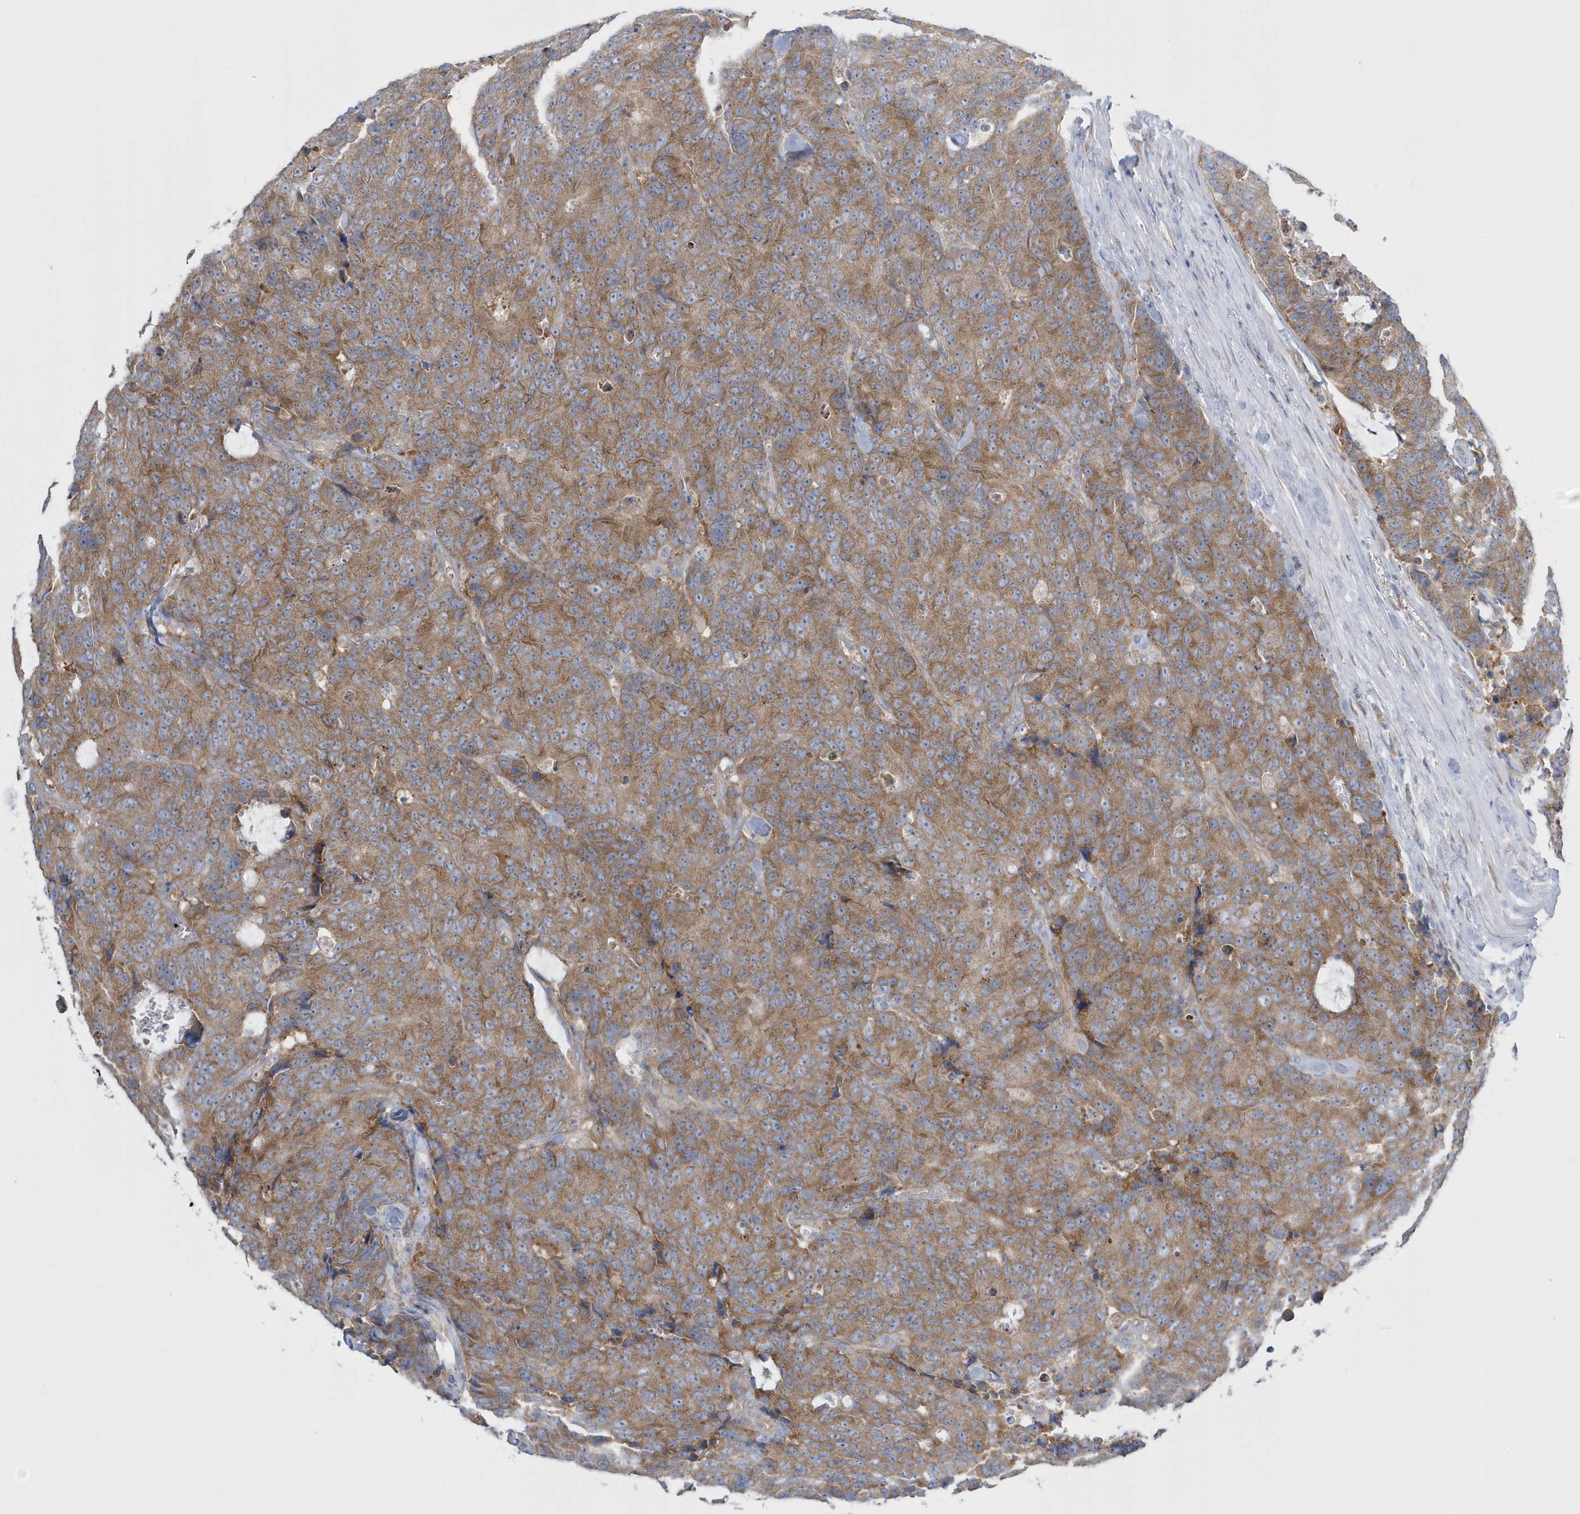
{"staining": {"intensity": "moderate", "quantity": ">75%", "location": "cytoplasmic/membranous"}, "tissue": "colorectal cancer", "cell_type": "Tumor cells", "image_type": "cancer", "snomed": [{"axis": "morphology", "description": "Adenocarcinoma, NOS"}, {"axis": "topography", "description": "Colon"}], "caption": "High-power microscopy captured an immunohistochemistry photomicrograph of colorectal adenocarcinoma, revealing moderate cytoplasmic/membranous staining in approximately >75% of tumor cells.", "gene": "EIF3C", "patient": {"sex": "female", "age": 86}}